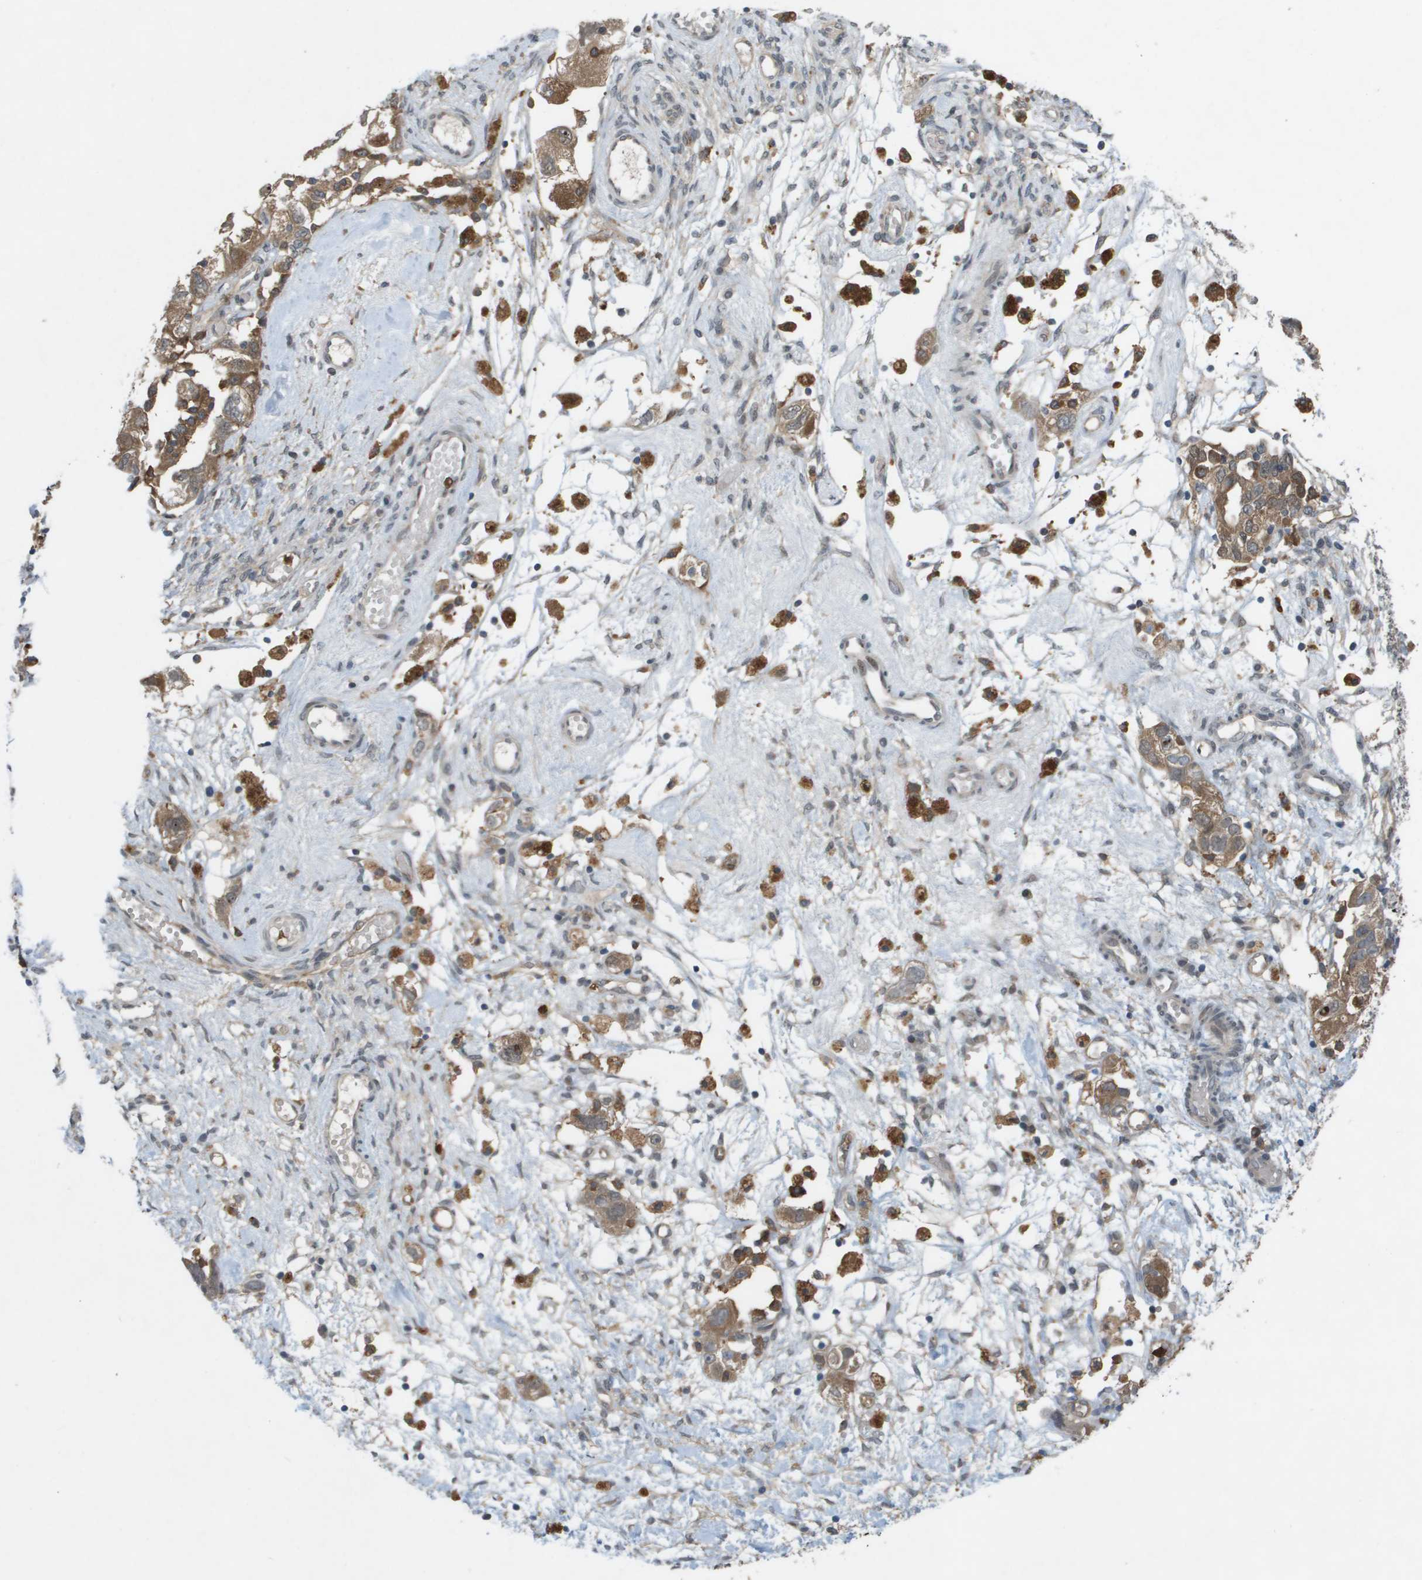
{"staining": {"intensity": "moderate", "quantity": ">75%", "location": "cytoplasmic/membranous"}, "tissue": "ovarian cancer", "cell_type": "Tumor cells", "image_type": "cancer", "snomed": [{"axis": "morphology", "description": "Carcinoma, NOS"}, {"axis": "morphology", "description": "Cystadenocarcinoma, serous, NOS"}, {"axis": "topography", "description": "Ovary"}], "caption": "An image showing moderate cytoplasmic/membranous positivity in about >75% of tumor cells in ovarian cancer (carcinoma), as visualized by brown immunohistochemical staining.", "gene": "PALD1", "patient": {"sex": "female", "age": 69}}